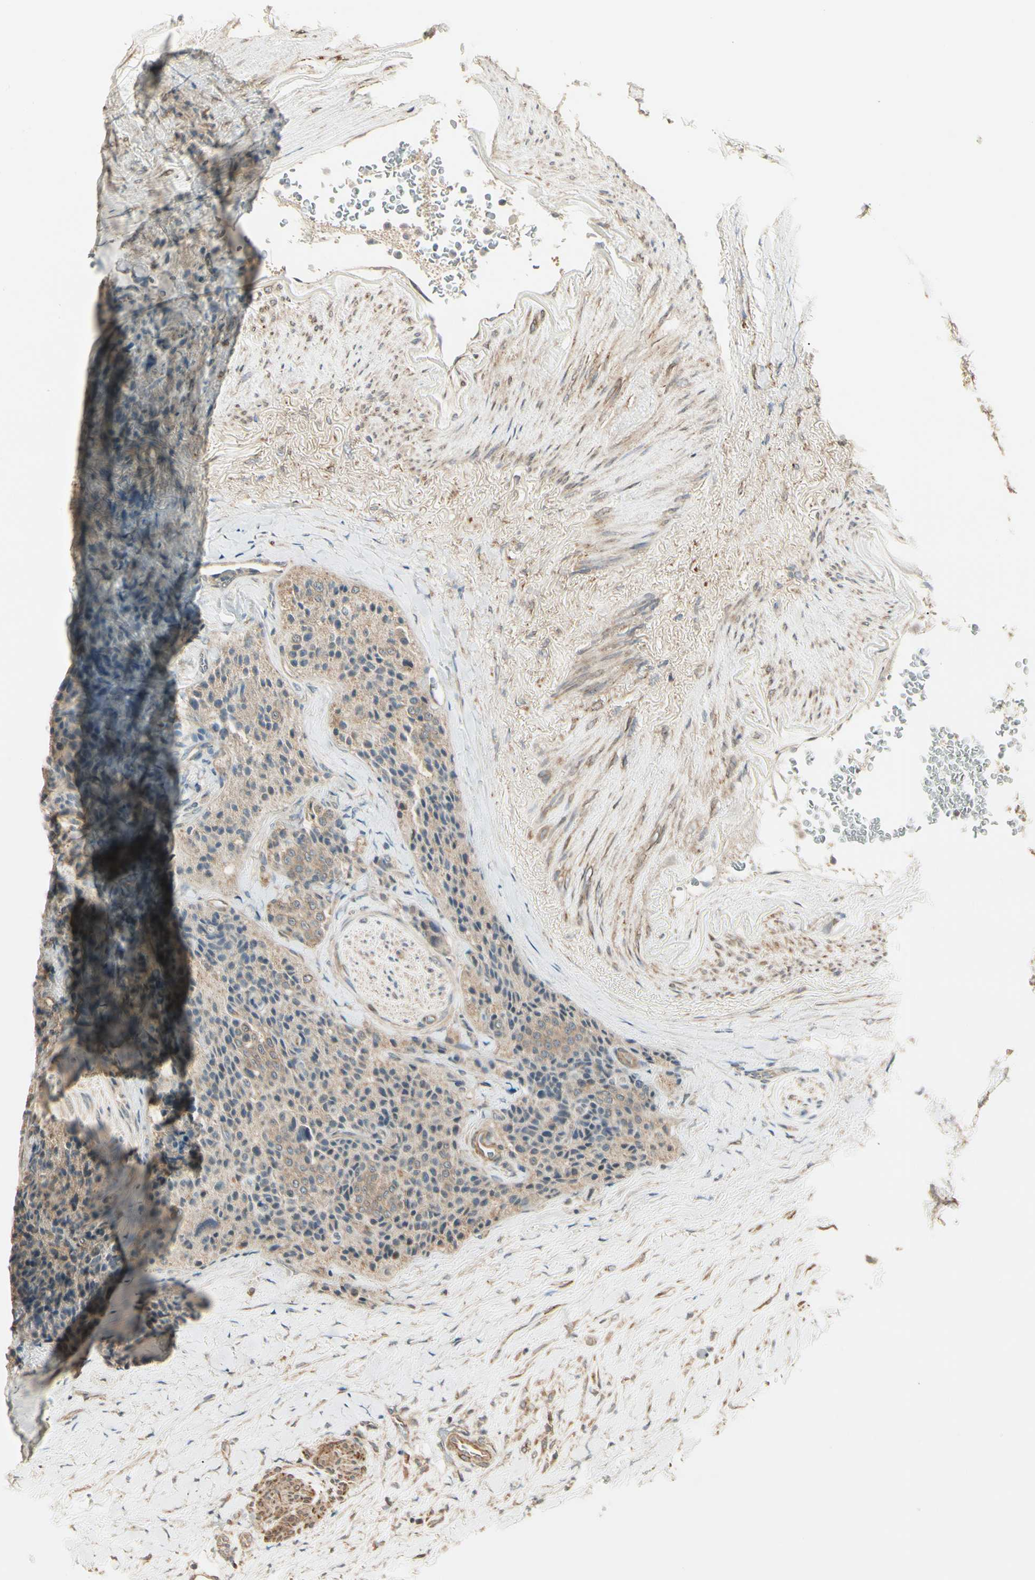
{"staining": {"intensity": "moderate", "quantity": ">75%", "location": "cytoplasmic/membranous"}, "tissue": "carcinoid", "cell_type": "Tumor cells", "image_type": "cancer", "snomed": [{"axis": "morphology", "description": "Carcinoid, malignant, NOS"}, {"axis": "topography", "description": "Colon"}], "caption": "A medium amount of moderate cytoplasmic/membranous expression is appreciated in approximately >75% of tumor cells in malignant carcinoid tissue. (DAB (3,3'-diaminobenzidine) = brown stain, brightfield microscopy at high magnification).", "gene": "IRAG1", "patient": {"sex": "female", "age": 61}}